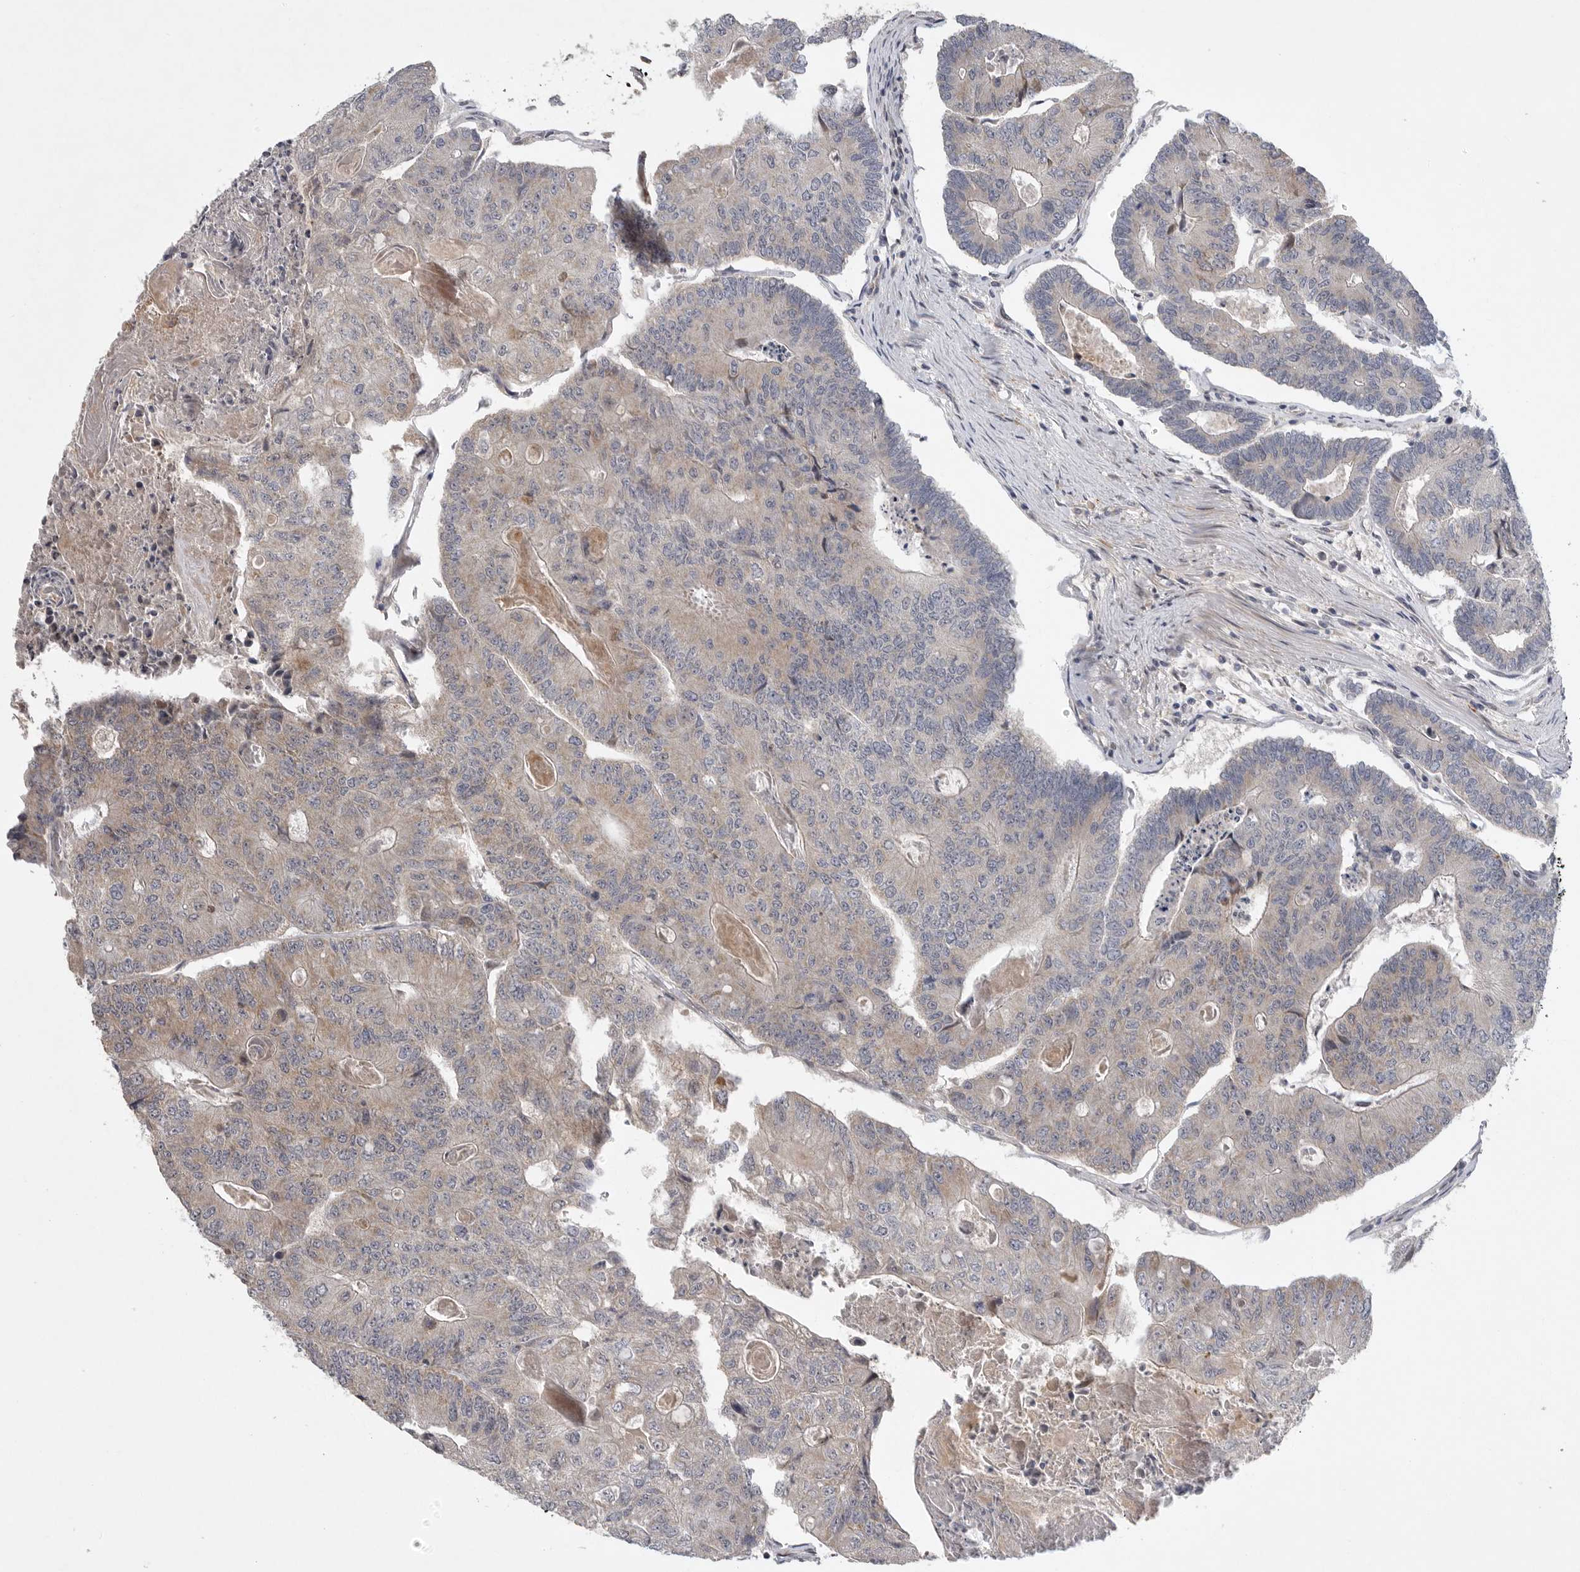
{"staining": {"intensity": "weak", "quantity": "<25%", "location": "cytoplasmic/membranous"}, "tissue": "colorectal cancer", "cell_type": "Tumor cells", "image_type": "cancer", "snomed": [{"axis": "morphology", "description": "Adenocarcinoma, NOS"}, {"axis": "topography", "description": "Colon"}], "caption": "Tumor cells show no significant staining in adenocarcinoma (colorectal).", "gene": "FBXO43", "patient": {"sex": "female", "age": 67}}